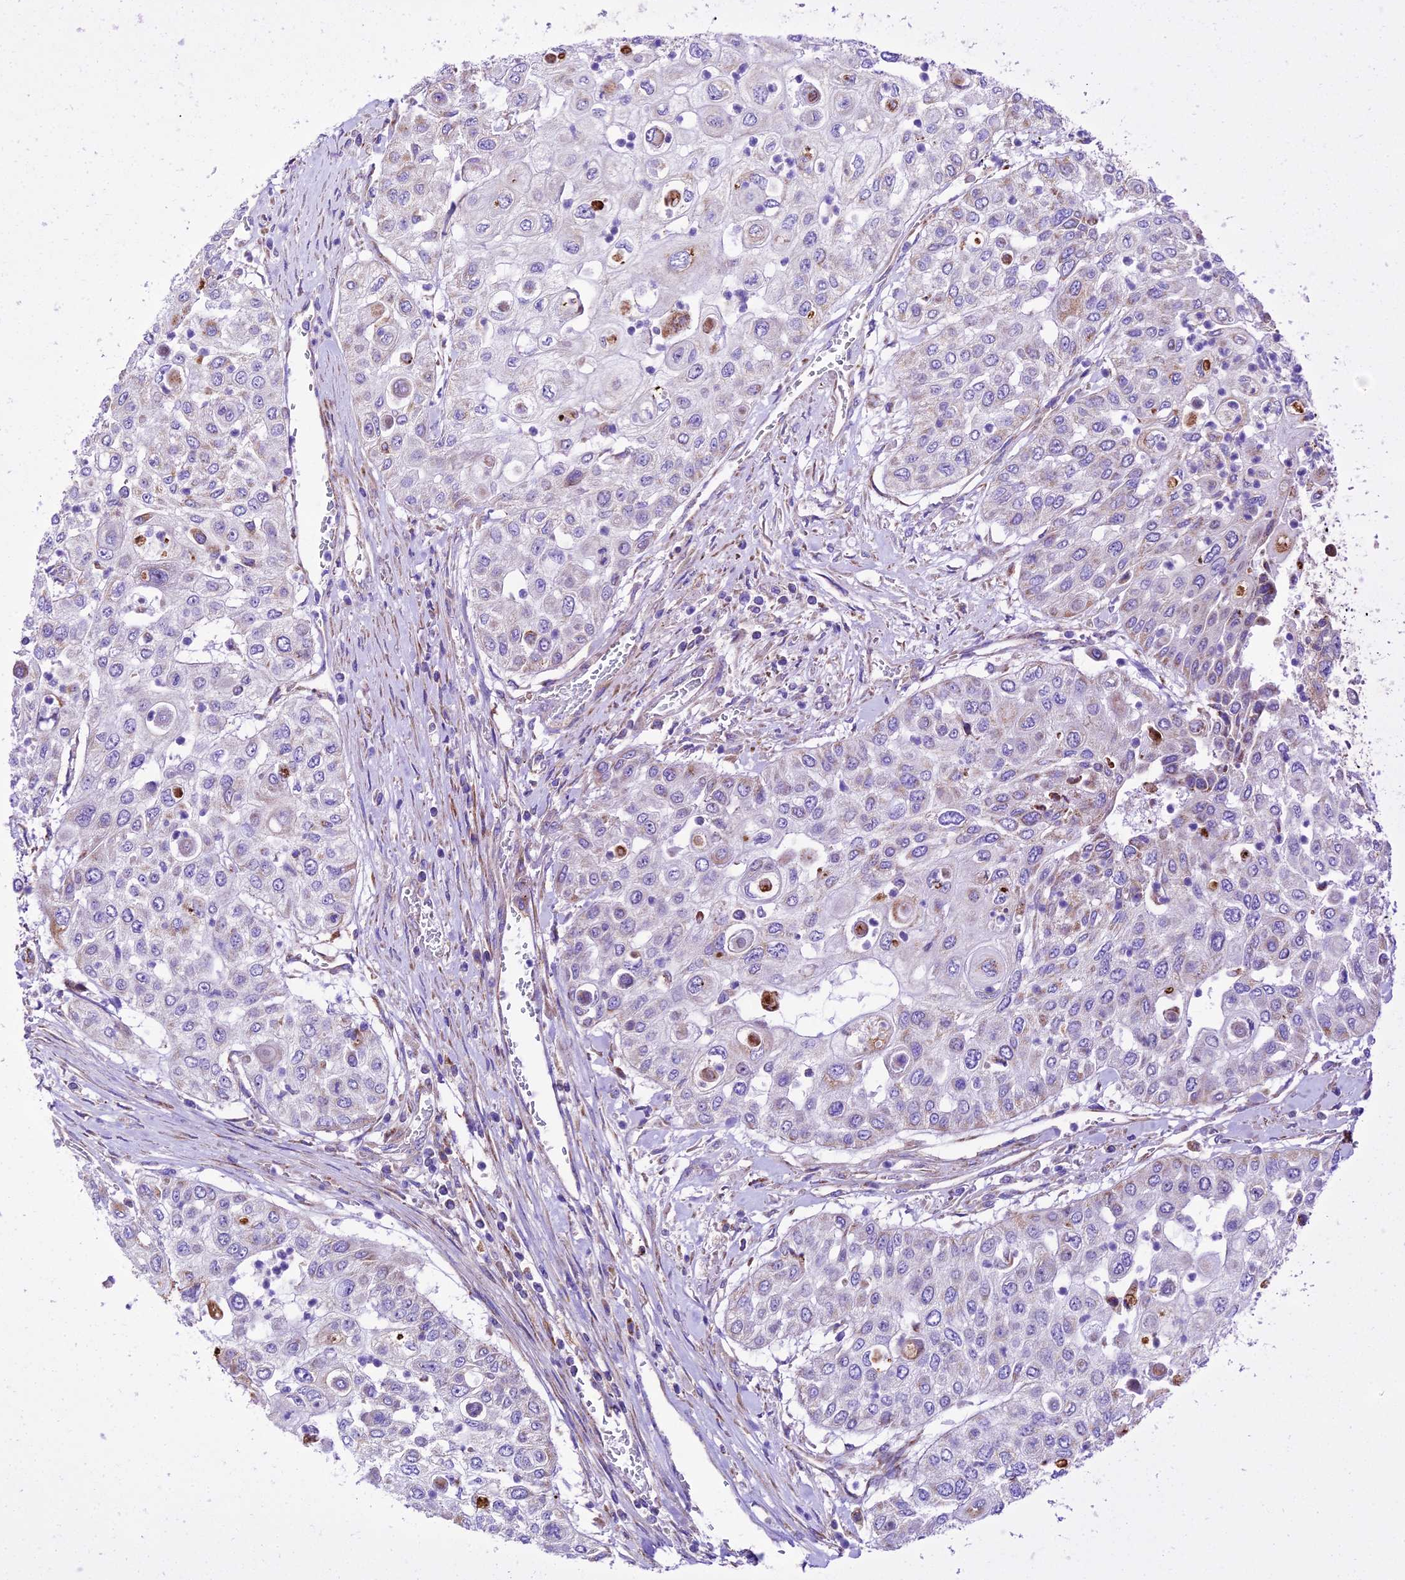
{"staining": {"intensity": "weak", "quantity": "<25%", "location": "cytoplasmic/membranous"}, "tissue": "urothelial cancer", "cell_type": "Tumor cells", "image_type": "cancer", "snomed": [{"axis": "morphology", "description": "Urothelial carcinoma, High grade"}, {"axis": "topography", "description": "Urinary bladder"}], "caption": "High power microscopy histopathology image of an immunohistochemistry (IHC) image of high-grade urothelial carcinoma, revealing no significant expression in tumor cells. (Stains: DAB (3,3'-diaminobenzidine) immunohistochemistry with hematoxylin counter stain, Microscopy: brightfield microscopy at high magnification).", "gene": "VPS13C", "patient": {"sex": "female", "age": 79}}